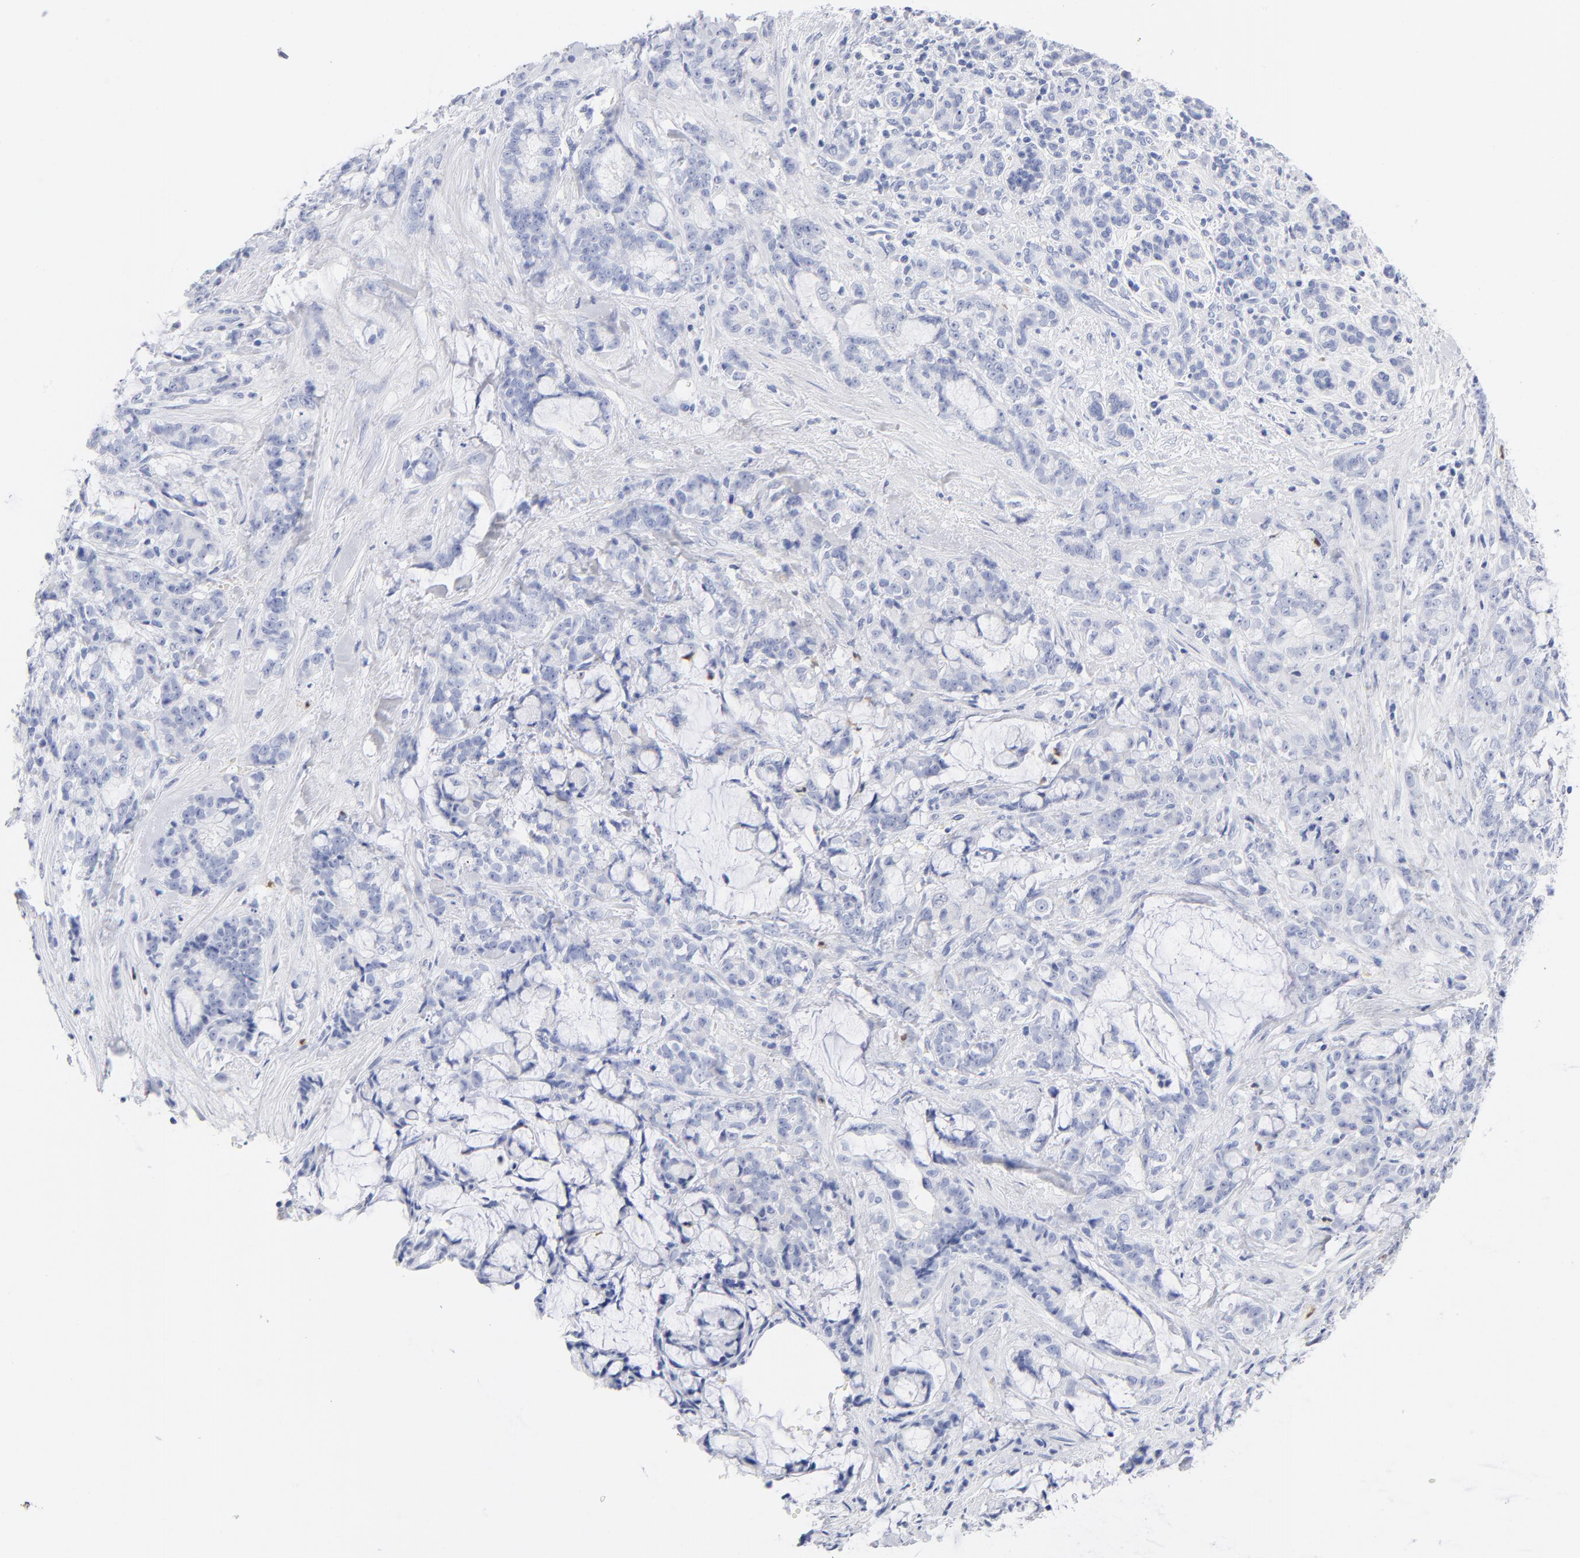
{"staining": {"intensity": "negative", "quantity": "none", "location": "none"}, "tissue": "pancreatic cancer", "cell_type": "Tumor cells", "image_type": "cancer", "snomed": [{"axis": "morphology", "description": "Adenocarcinoma, NOS"}, {"axis": "topography", "description": "Pancreas"}], "caption": "This is an immunohistochemistry photomicrograph of pancreatic adenocarcinoma. There is no expression in tumor cells.", "gene": "ARG1", "patient": {"sex": "female", "age": 73}}